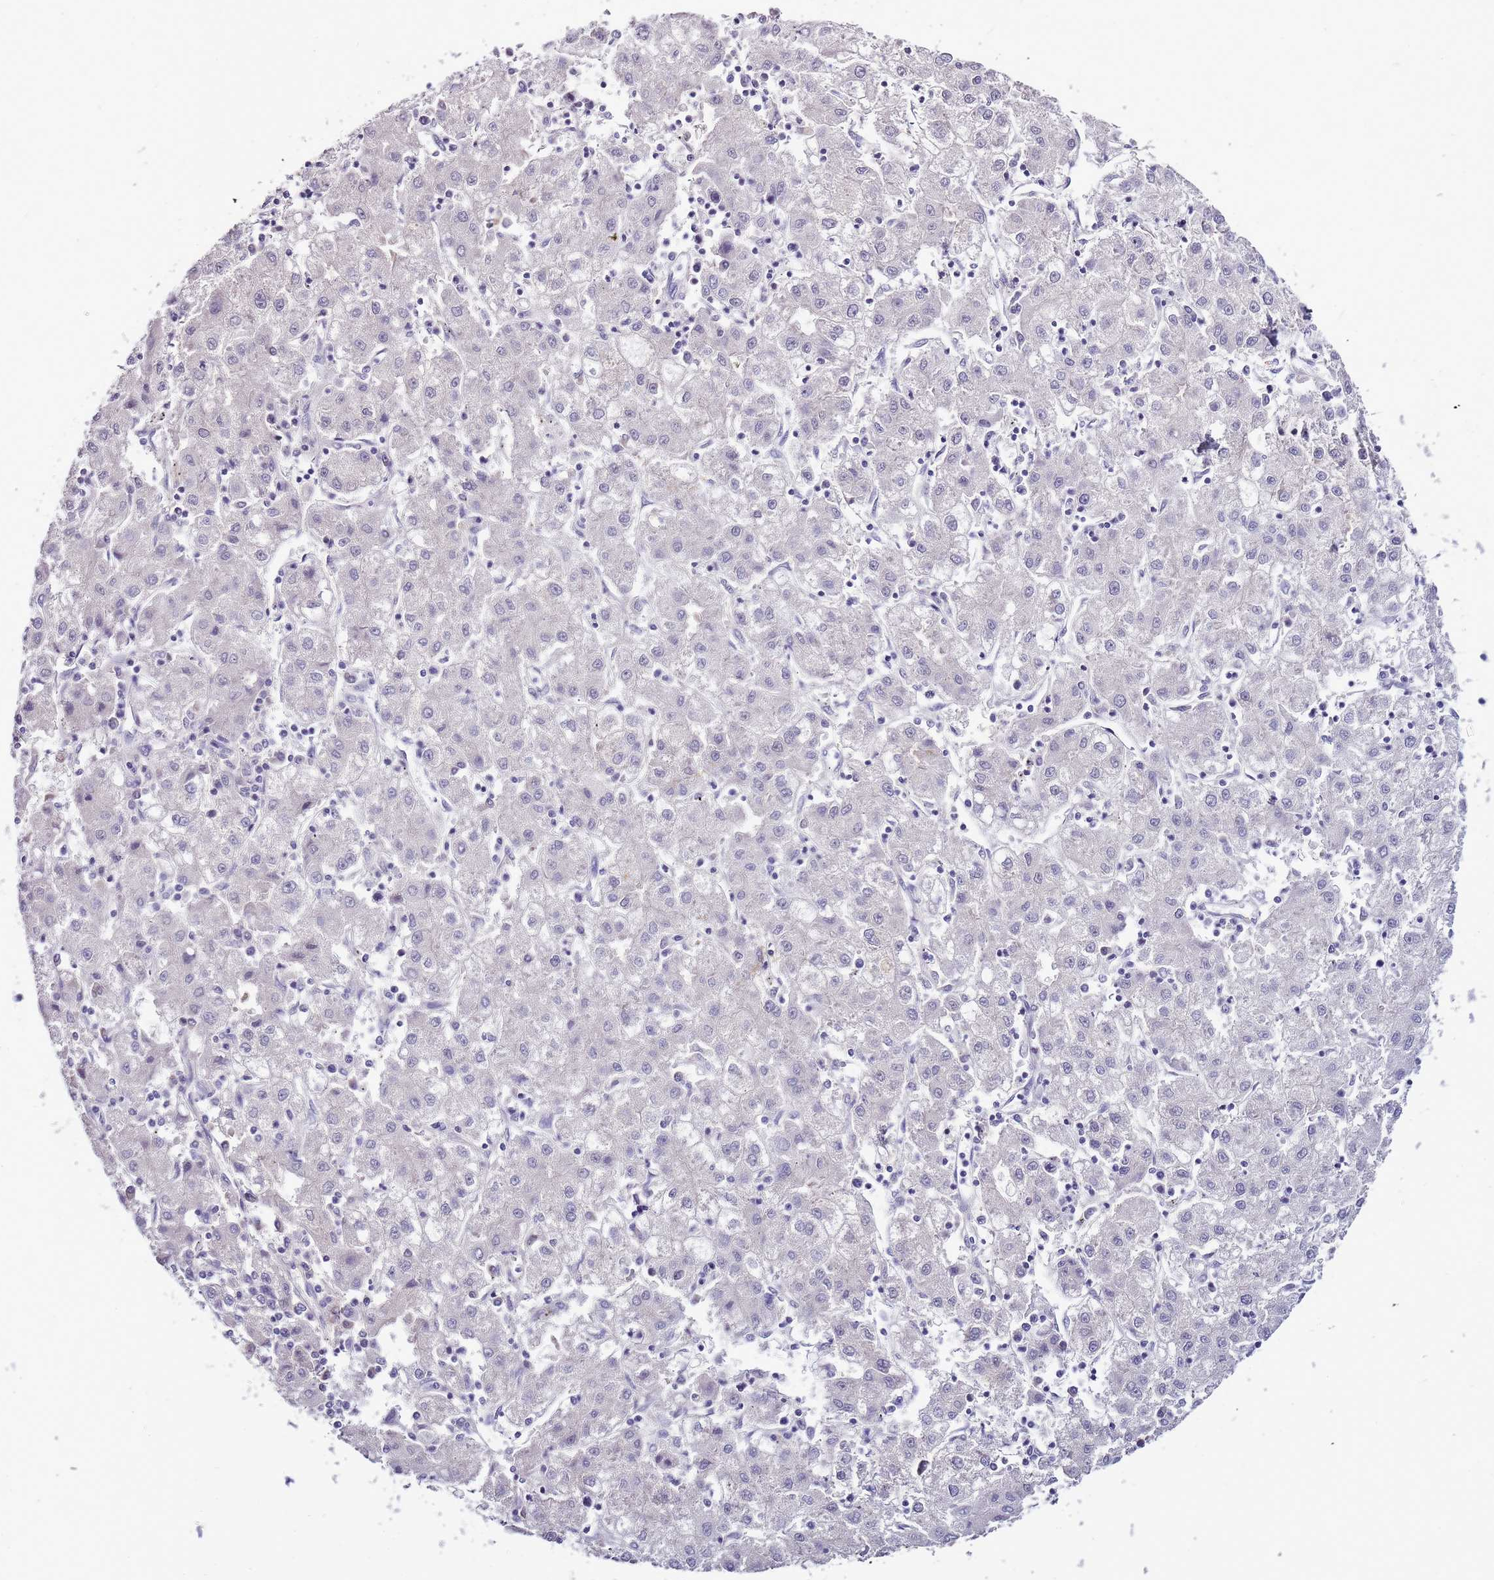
{"staining": {"intensity": "negative", "quantity": "none", "location": "none"}, "tissue": "liver cancer", "cell_type": "Tumor cells", "image_type": "cancer", "snomed": [{"axis": "morphology", "description": "Carcinoma, Hepatocellular, NOS"}, {"axis": "topography", "description": "Liver"}], "caption": "Tumor cells show no significant expression in liver cancer (hepatocellular carcinoma). Brightfield microscopy of IHC stained with DAB (3,3'-diaminobenzidine) (brown) and hematoxylin (blue), captured at high magnification.", "gene": "NKX2-3", "patient": {"sex": "male", "age": 72}}